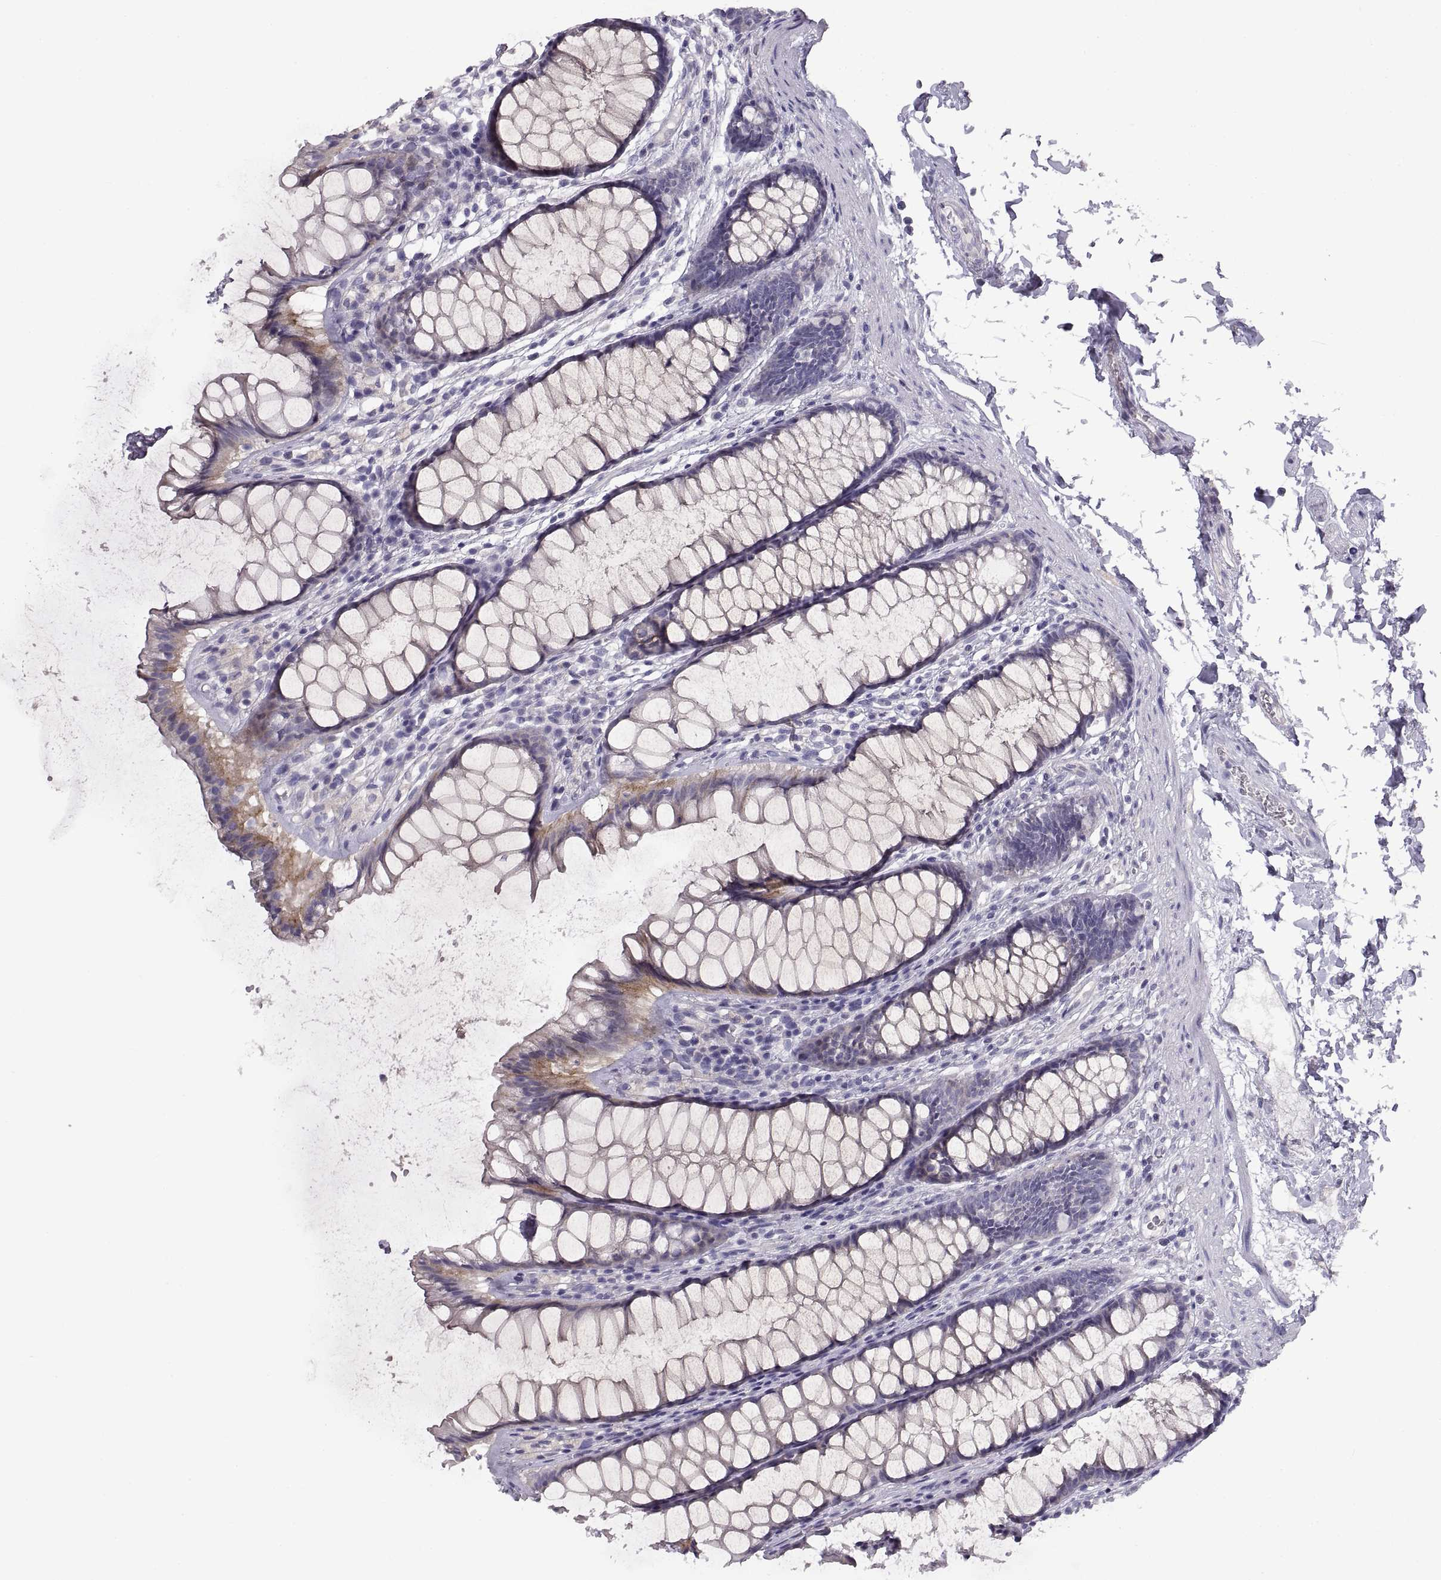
{"staining": {"intensity": "weak", "quantity": "25%-75%", "location": "cytoplasmic/membranous"}, "tissue": "rectum", "cell_type": "Glandular cells", "image_type": "normal", "snomed": [{"axis": "morphology", "description": "Normal tissue, NOS"}, {"axis": "topography", "description": "Rectum"}], "caption": "Protein staining reveals weak cytoplasmic/membranous expression in approximately 25%-75% of glandular cells in normal rectum.", "gene": "CRYBB3", "patient": {"sex": "male", "age": 72}}